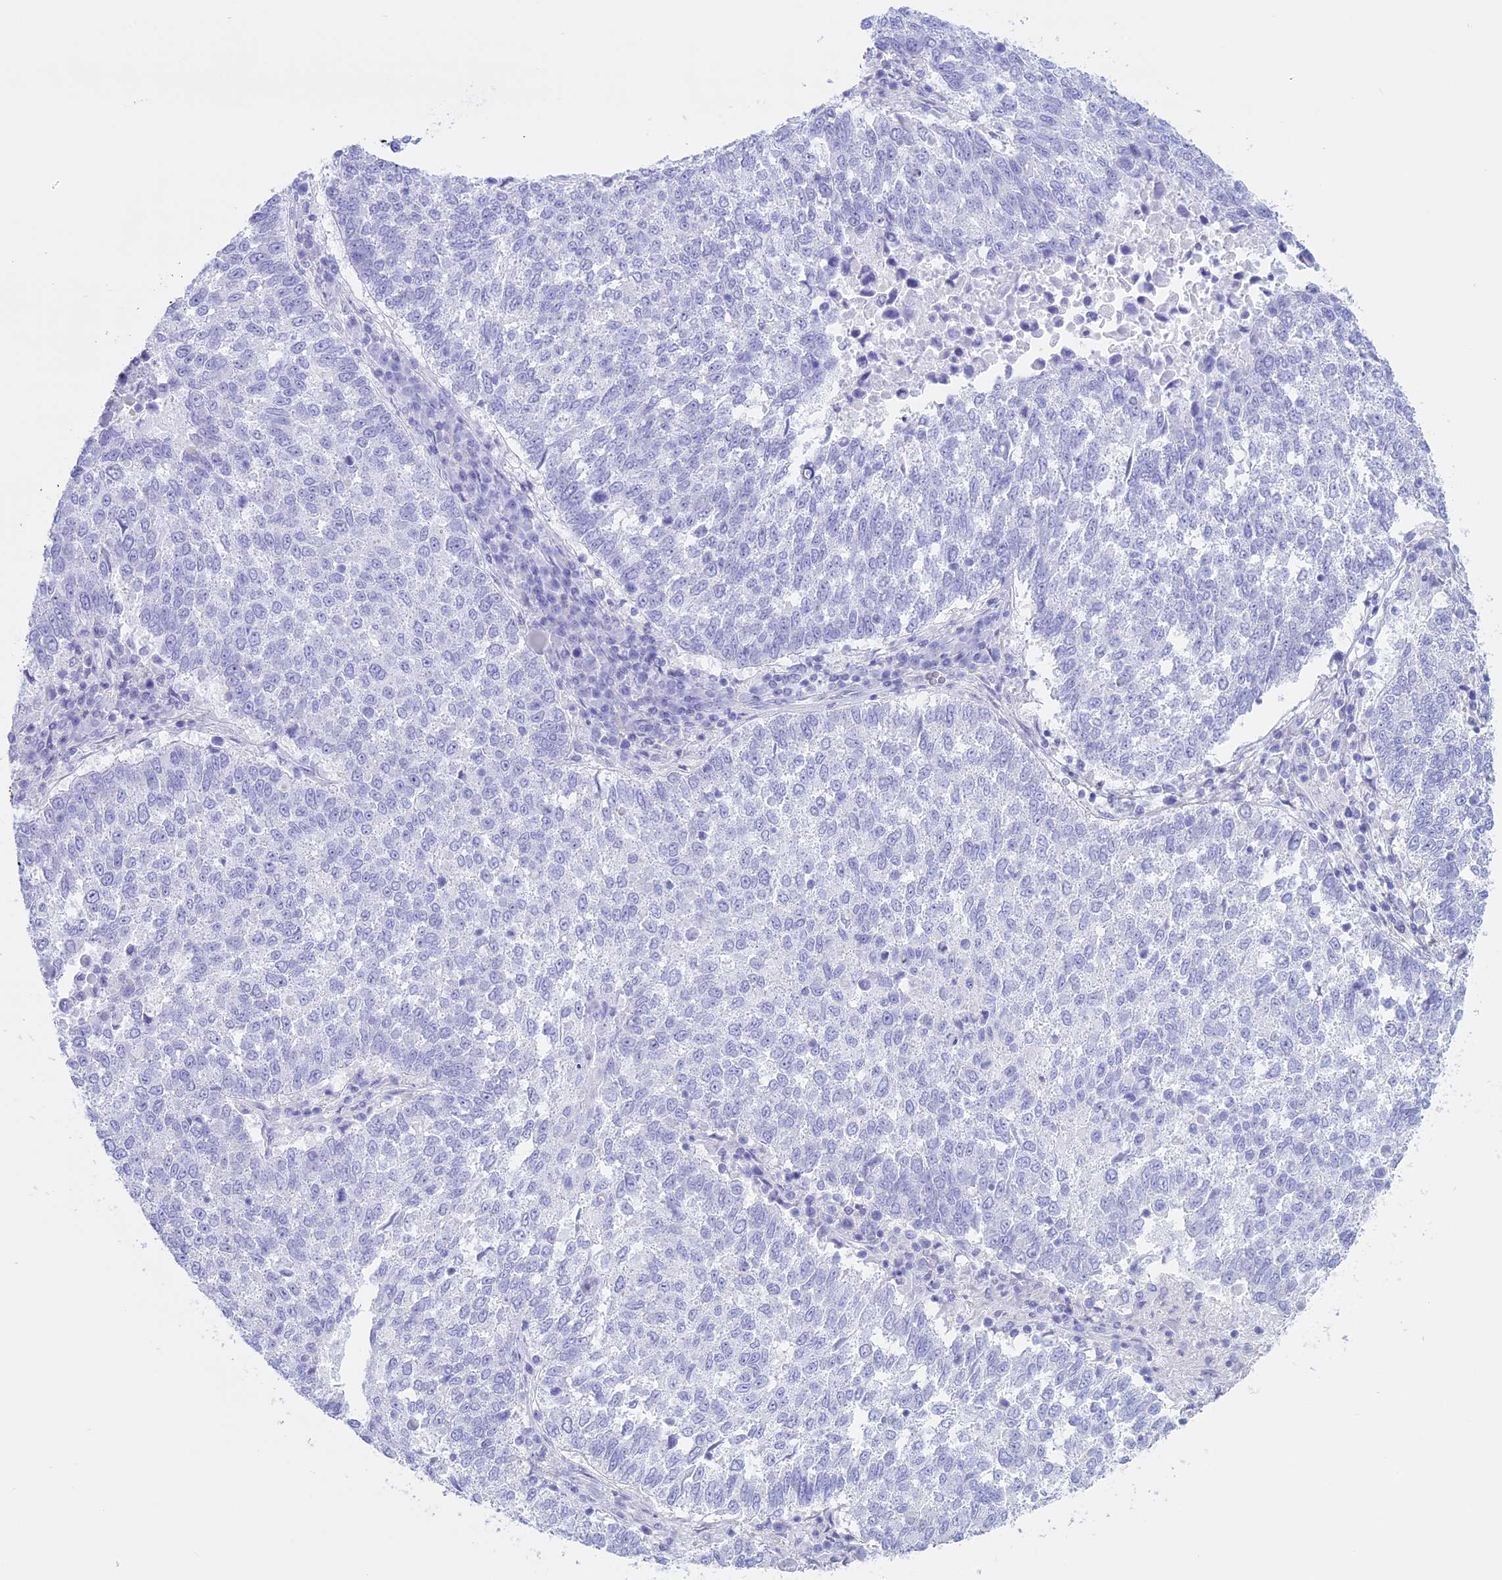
{"staining": {"intensity": "negative", "quantity": "none", "location": "none"}, "tissue": "lung cancer", "cell_type": "Tumor cells", "image_type": "cancer", "snomed": [{"axis": "morphology", "description": "Squamous cell carcinoma, NOS"}, {"axis": "topography", "description": "Lung"}], "caption": "Immunohistochemistry photomicrograph of lung squamous cell carcinoma stained for a protein (brown), which reveals no positivity in tumor cells.", "gene": "RP1", "patient": {"sex": "male", "age": 73}}